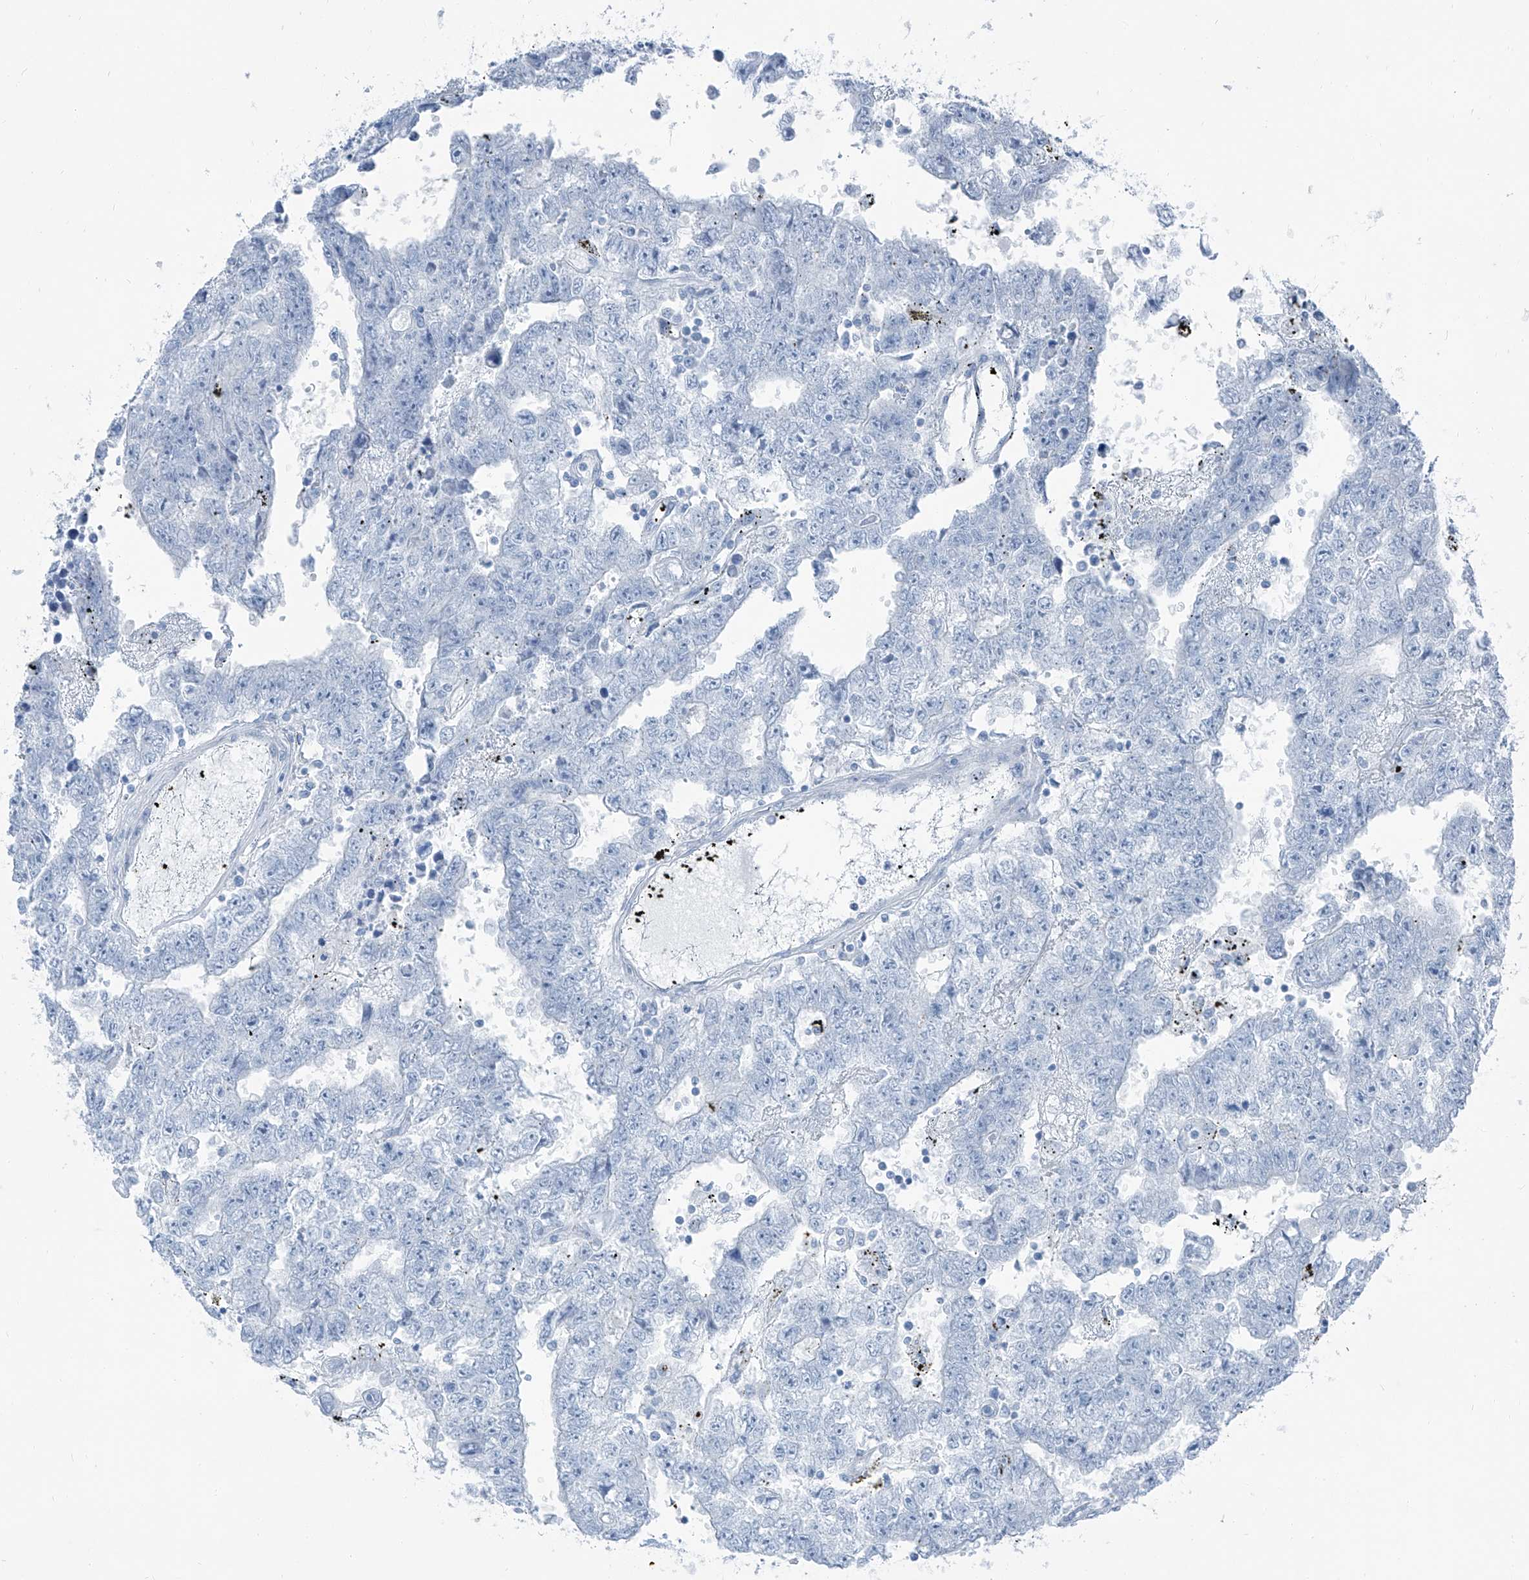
{"staining": {"intensity": "negative", "quantity": "none", "location": "none"}, "tissue": "testis cancer", "cell_type": "Tumor cells", "image_type": "cancer", "snomed": [{"axis": "morphology", "description": "Carcinoma, Embryonal, NOS"}, {"axis": "topography", "description": "Testis"}], "caption": "A photomicrograph of human testis cancer is negative for staining in tumor cells. Nuclei are stained in blue.", "gene": "RGN", "patient": {"sex": "male", "age": 25}}